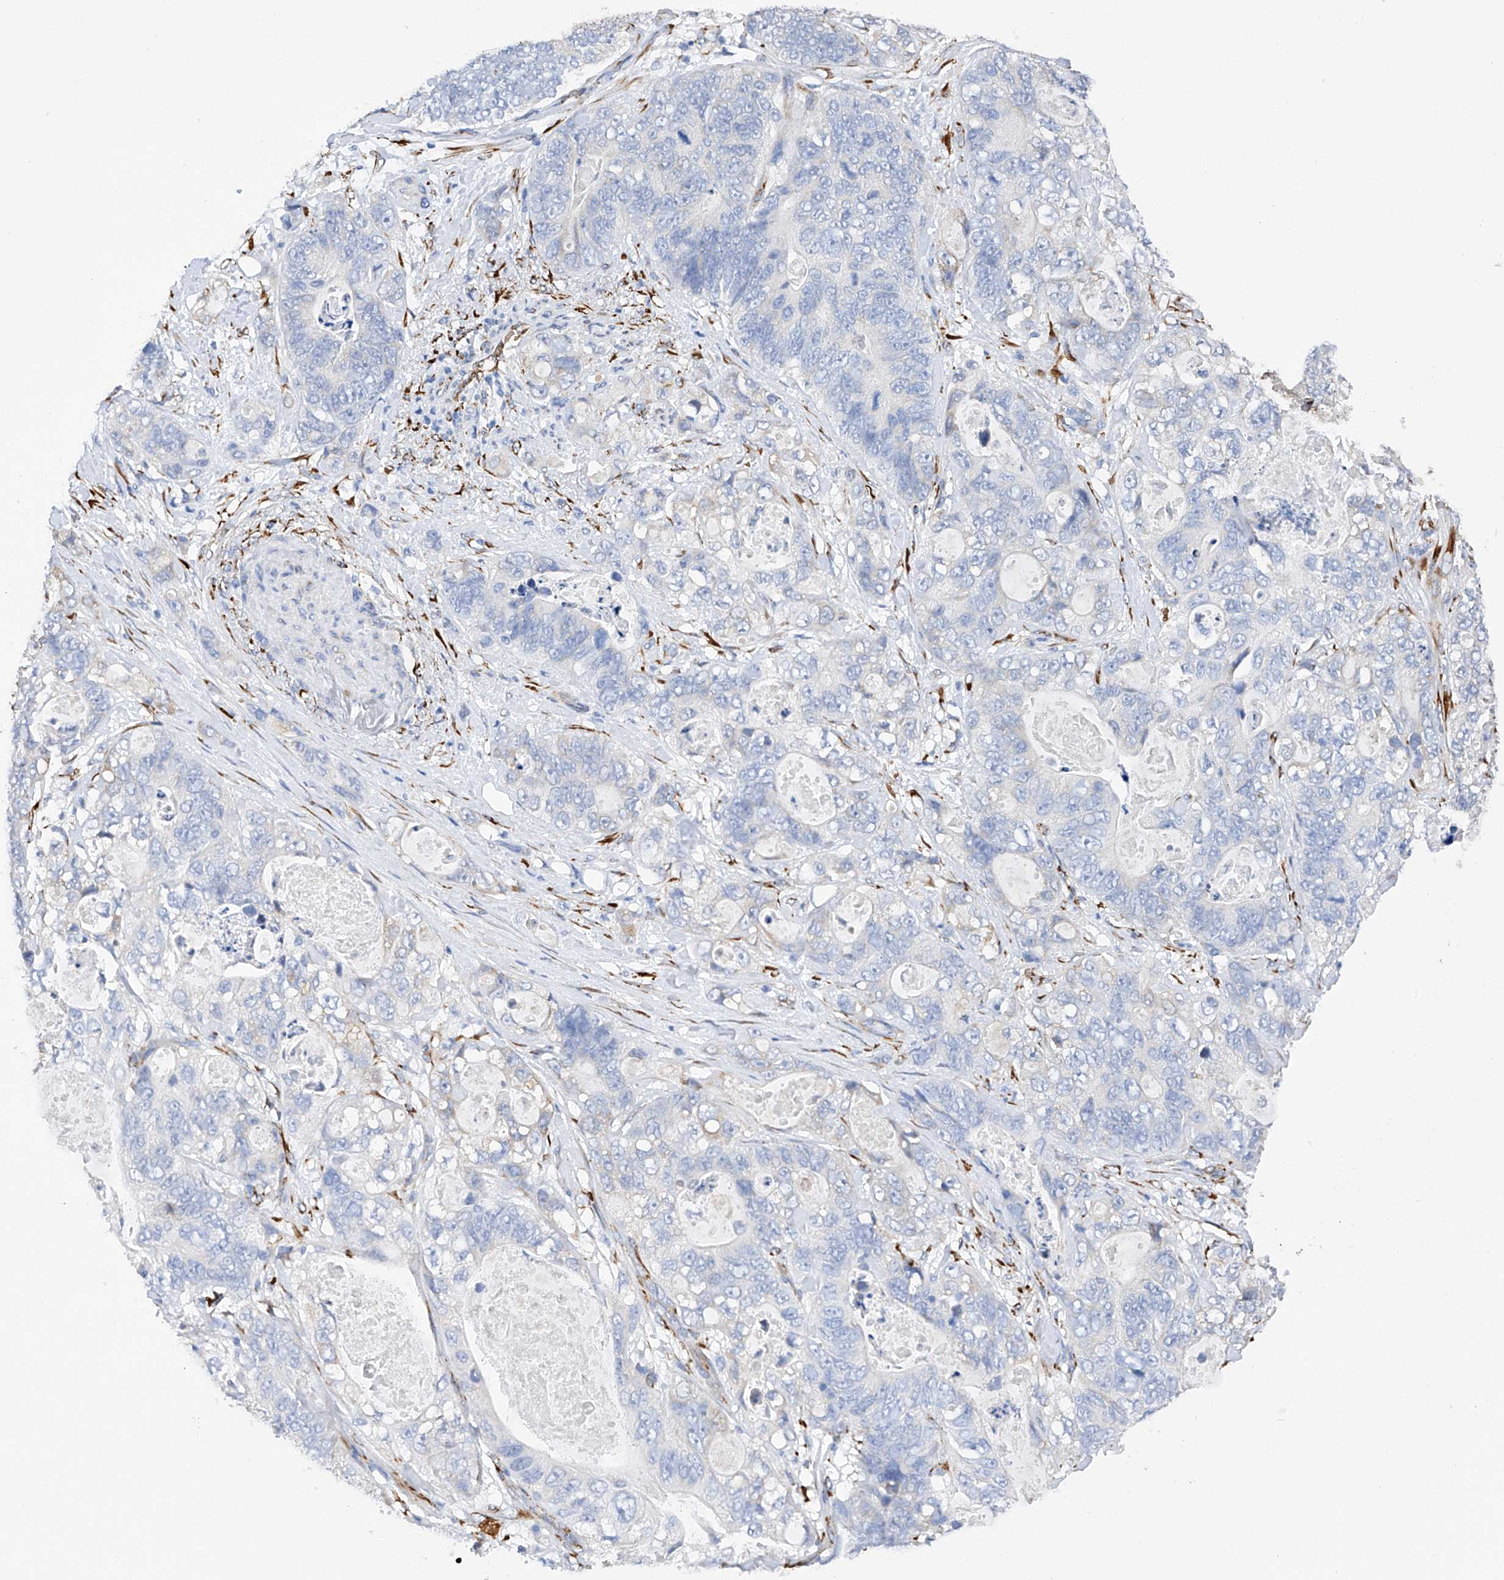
{"staining": {"intensity": "negative", "quantity": "none", "location": "none"}, "tissue": "stomach cancer", "cell_type": "Tumor cells", "image_type": "cancer", "snomed": [{"axis": "morphology", "description": "Normal tissue, NOS"}, {"axis": "morphology", "description": "Adenocarcinoma, NOS"}, {"axis": "topography", "description": "Stomach"}], "caption": "Stomach adenocarcinoma was stained to show a protein in brown. There is no significant staining in tumor cells. (DAB immunohistochemistry with hematoxylin counter stain).", "gene": "PDIA5", "patient": {"sex": "female", "age": 89}}